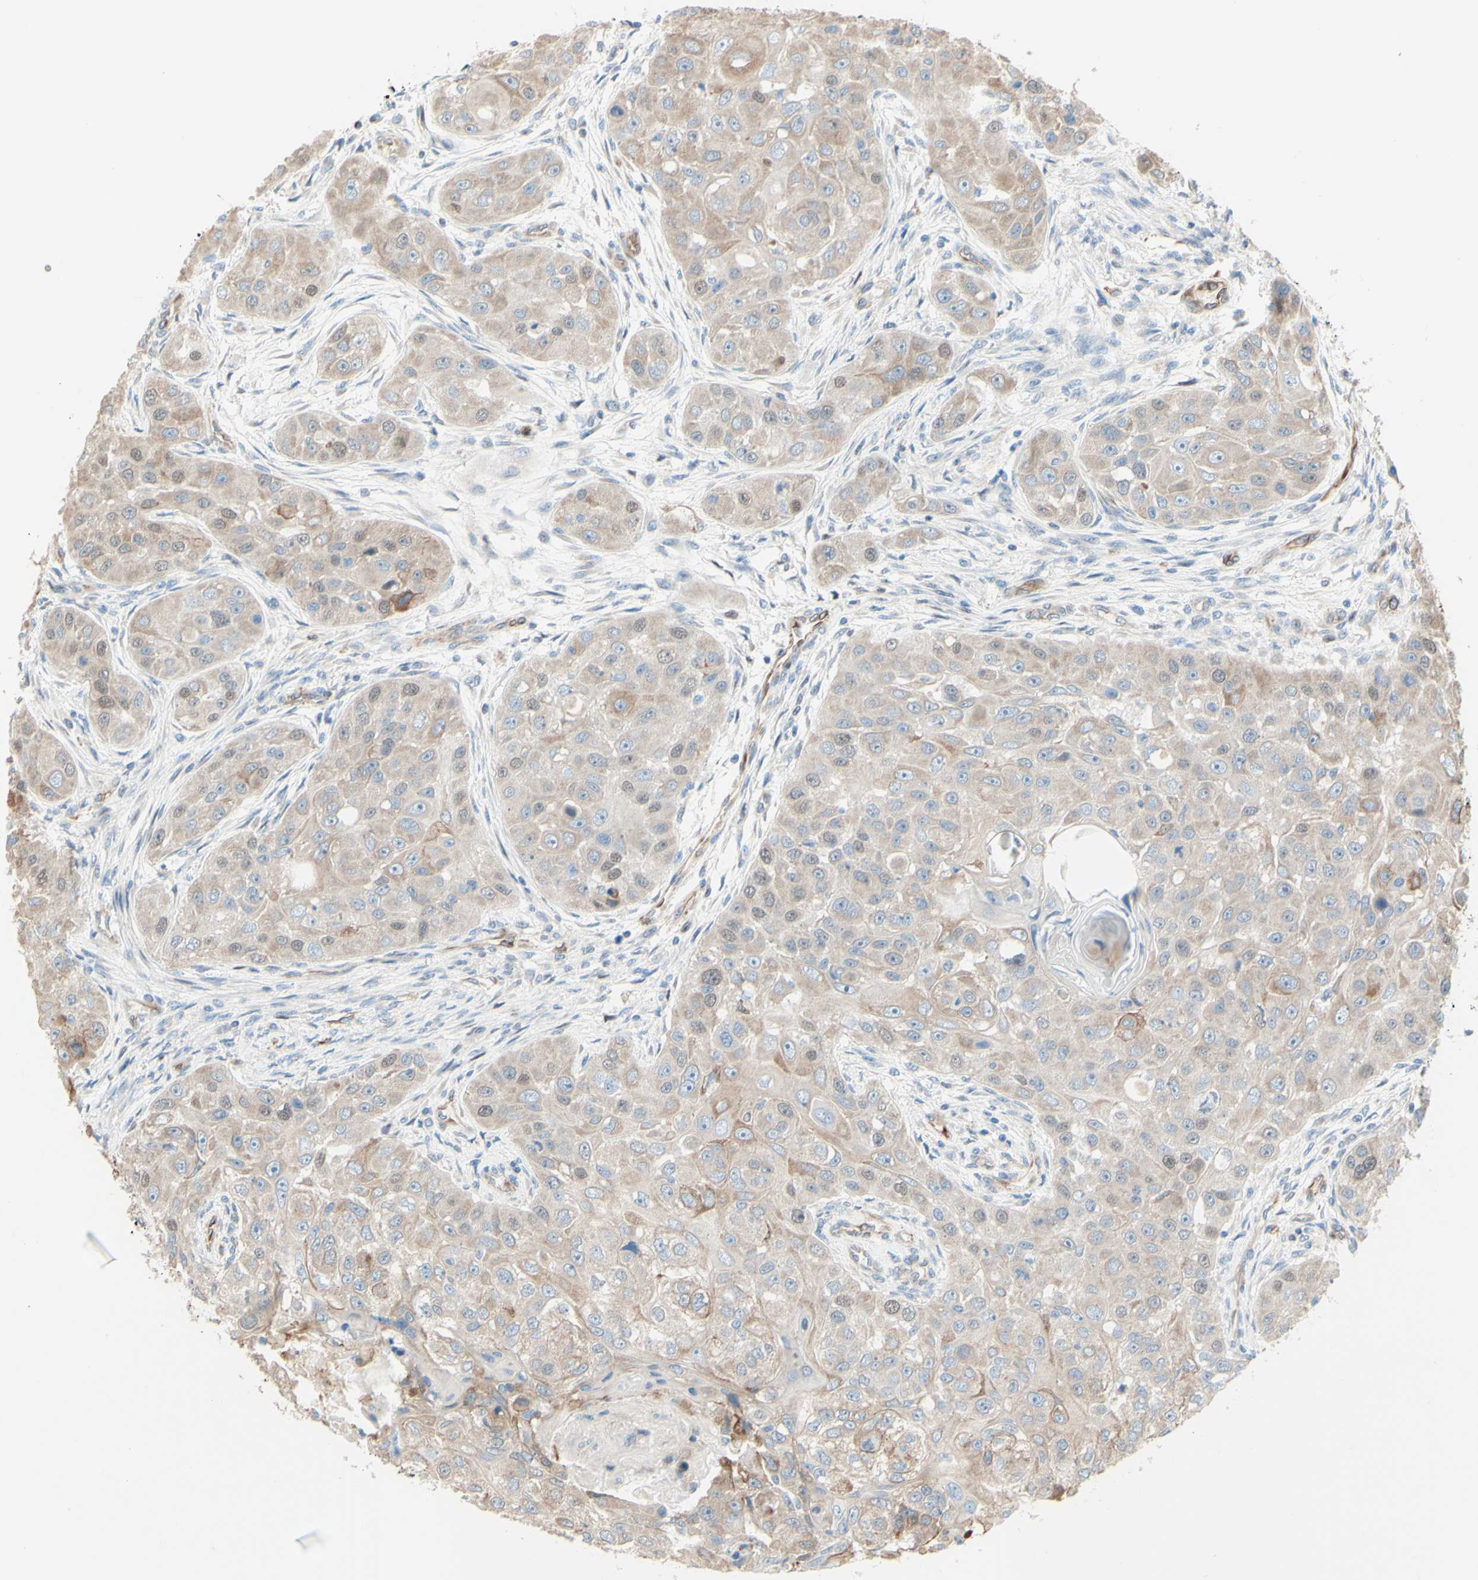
{"staining": {"intensity": "weak", "quantity": ">75%", "location": "cytoplasmic/membranous,nuclear"}, "tissue": "head and neck cancer", "cell_type": "Tumor cells", "image_type": "cancer", "snomed": [{"axis": "morphology", "description": "Normal tissue, NOS"}, {"axis": "morphology", "description": "Squamous cell carcinoma, NOS"}, {"axis": "topography", "description": "Skeletal muscle"}, {"axis": "topography", "description": "Head-Neck"}], "caption": "Immunohistochemical staining of head and neck squamous cell carcinoma reveals weak cytoplasmic/membranous and nuclear protein positivity in about >75% of tumor cells.", "gene": "ENDOD1", "patient": {"sex": "male", "age": 51}}